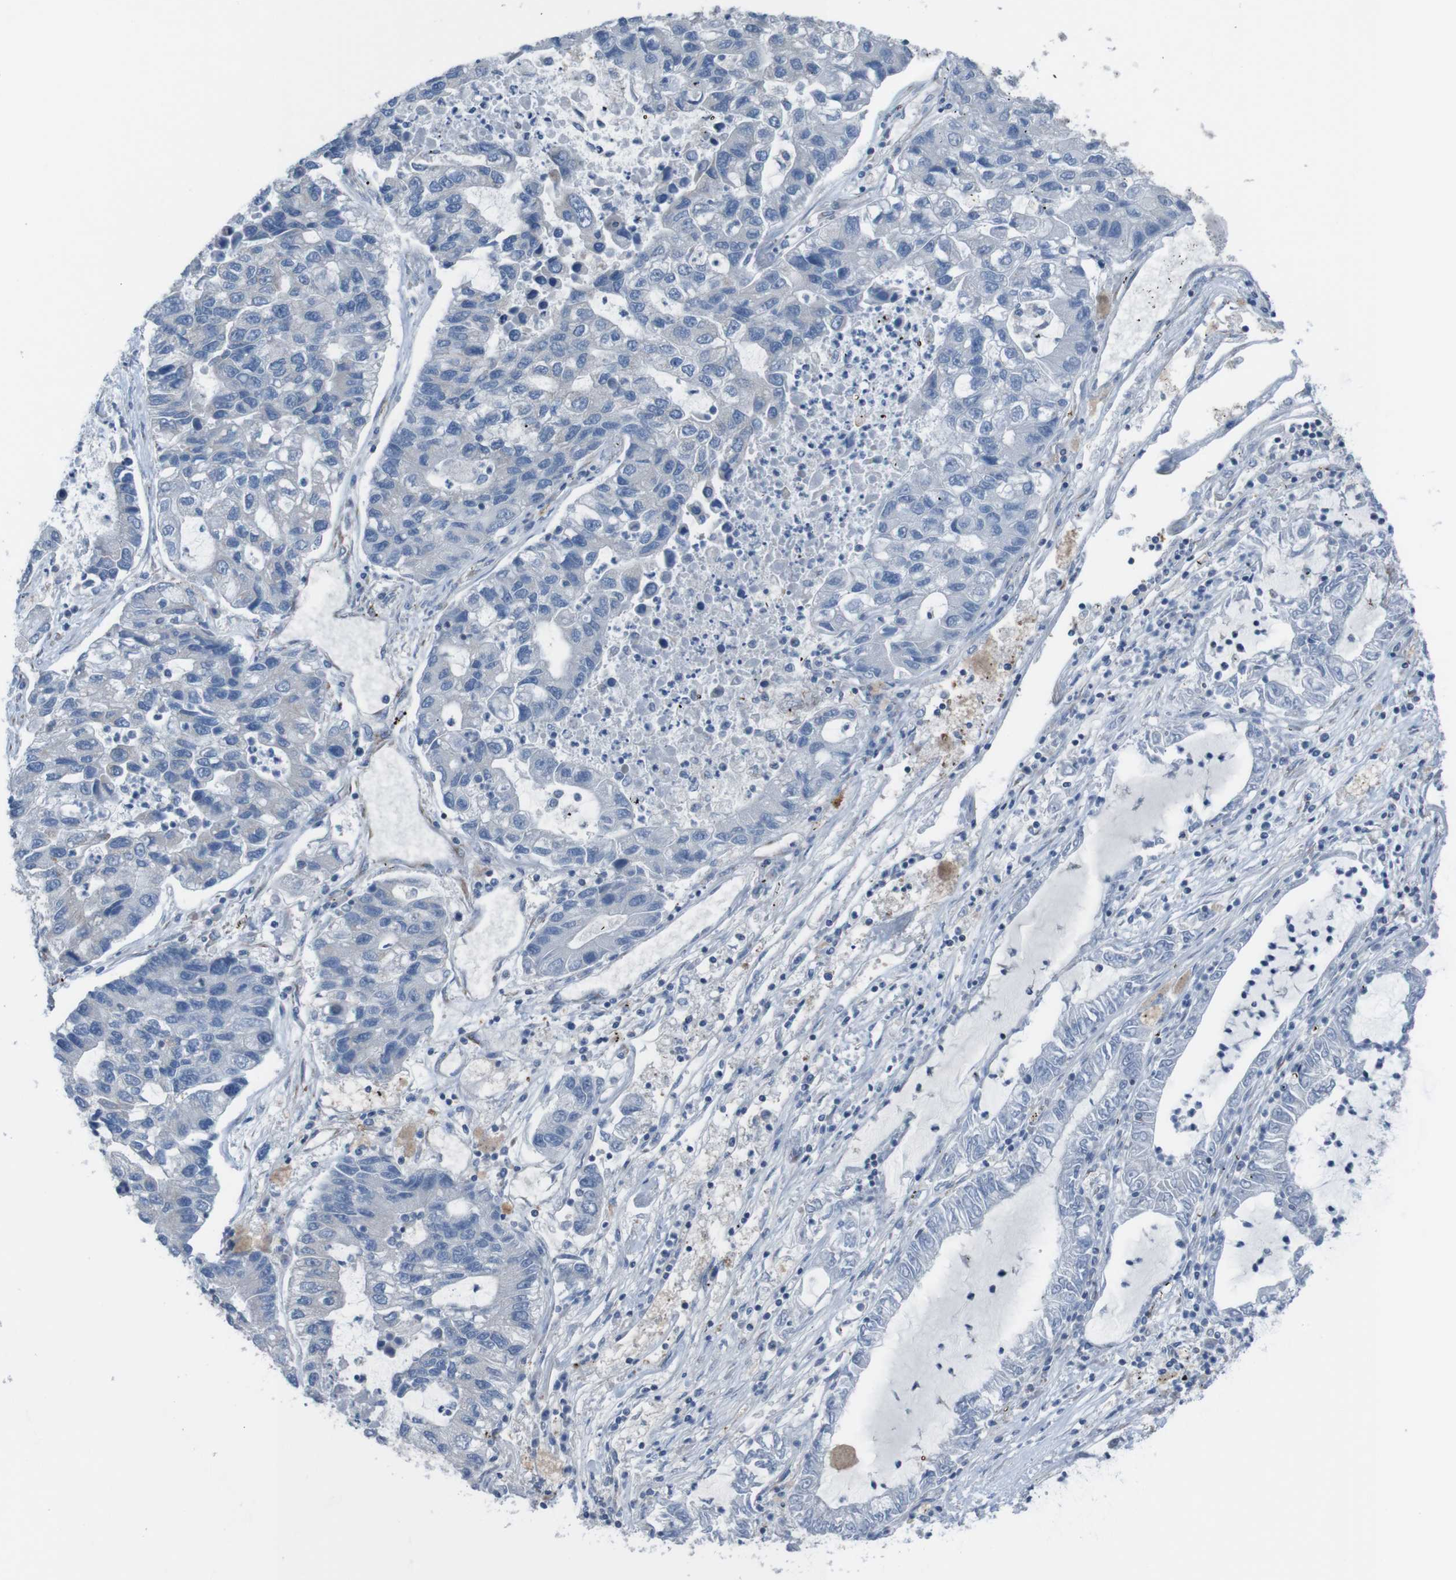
{"staining": {"intensity": "negative", "quantity": "none", "location": "none"}, "tissue": "lung cancer", "cell_type": "Tumor cells", "image_type": "cancer", "snomed": [{"axis": "morphology", "description": "Adenocarcinoma, NOS"}, {"axis": "topography", "description": "Lung"}], "caption": "Lung adenocarcinoma was stained to show a protein in brown. There is no significant staining in tumor cells.", "gene": "MINAR1", "patient": {"sex": "female", "age": 51}}